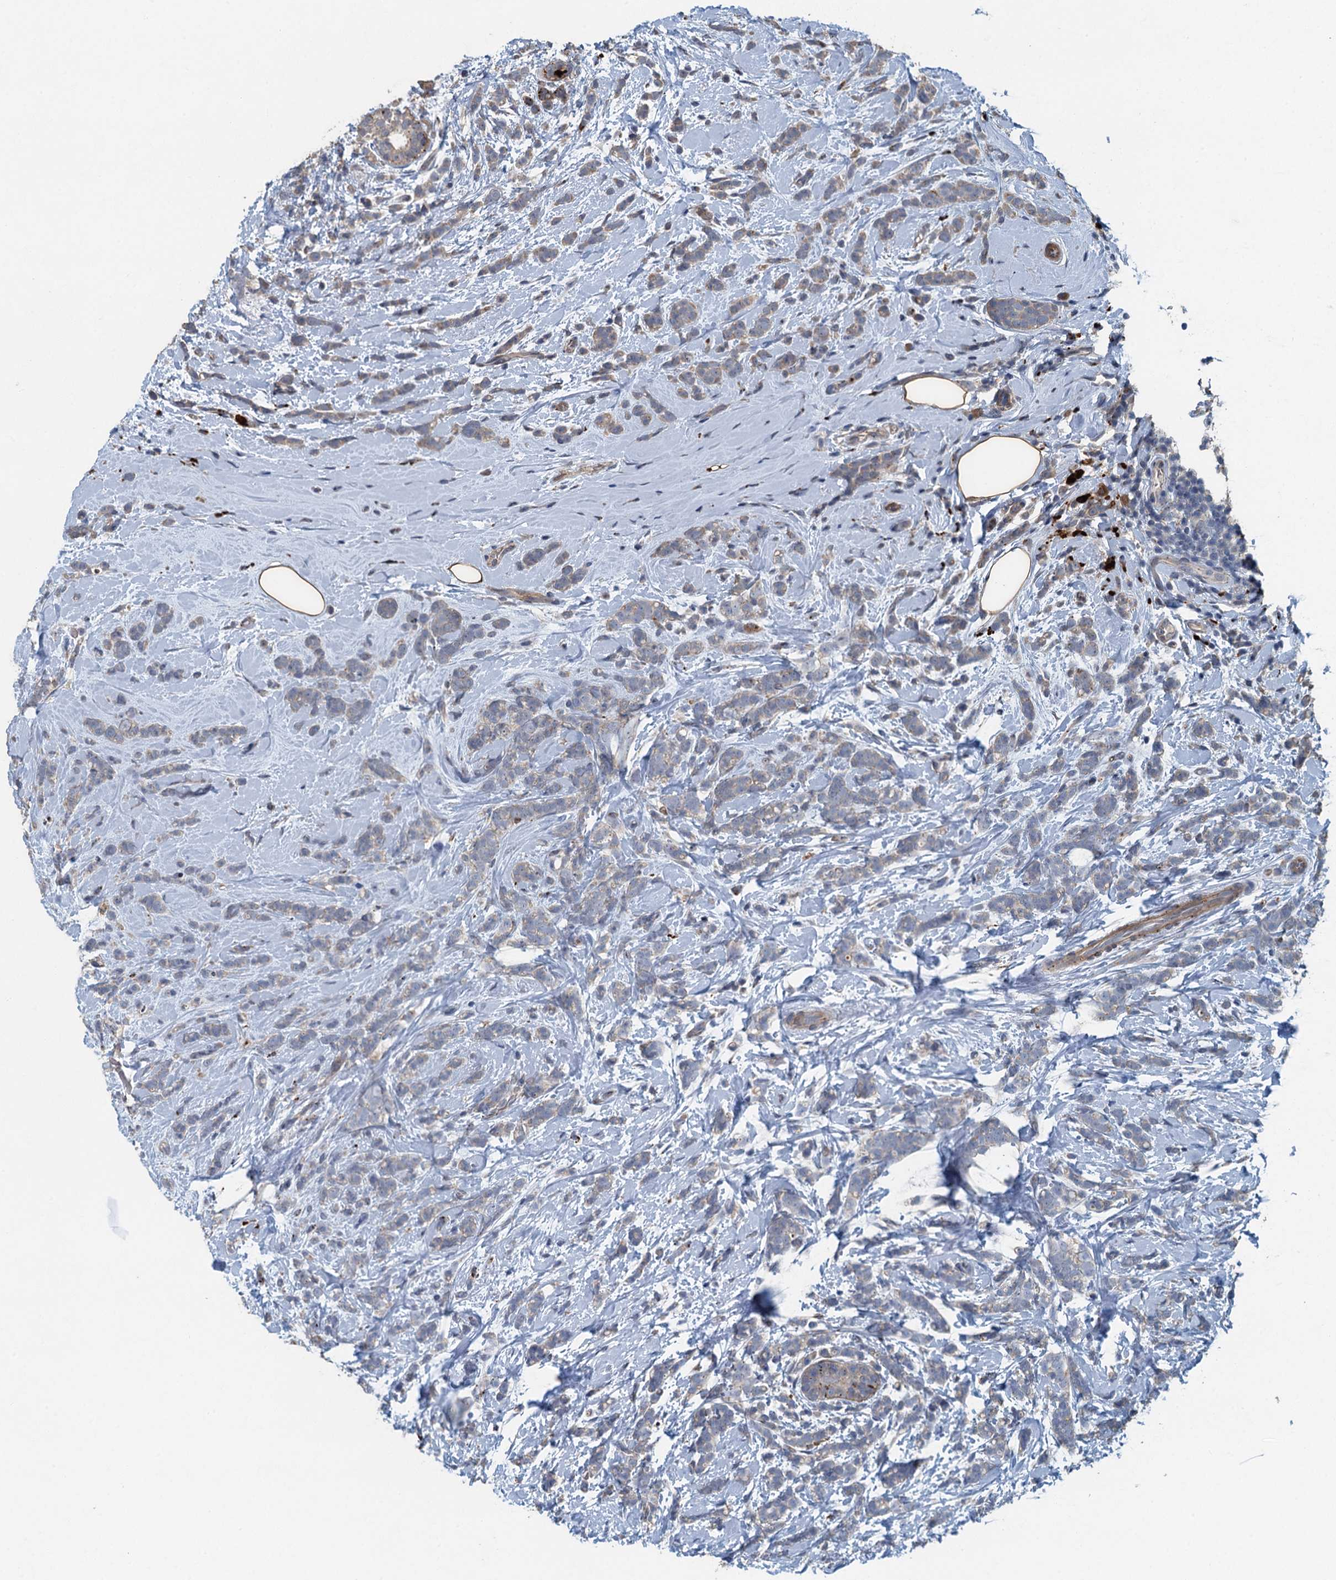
{"staining": {"intensity": "weak", "quantity": "<25%", "location": "cytoplasmic/membranous"}, "tissue": "breast cancer", "cell_type": "Tumor cells", "image_type": "cancer", "snomed": [{"axis": "morphology", "description": "Lobular carcinoma"}, {"axis": "topography", "description": "Breast"}], "caption": "The image exhibits no staining of tumor cells in breast lobular carcinoma.", "gene": "AGRN", "patient": {"sex": "female", "age": 58}}